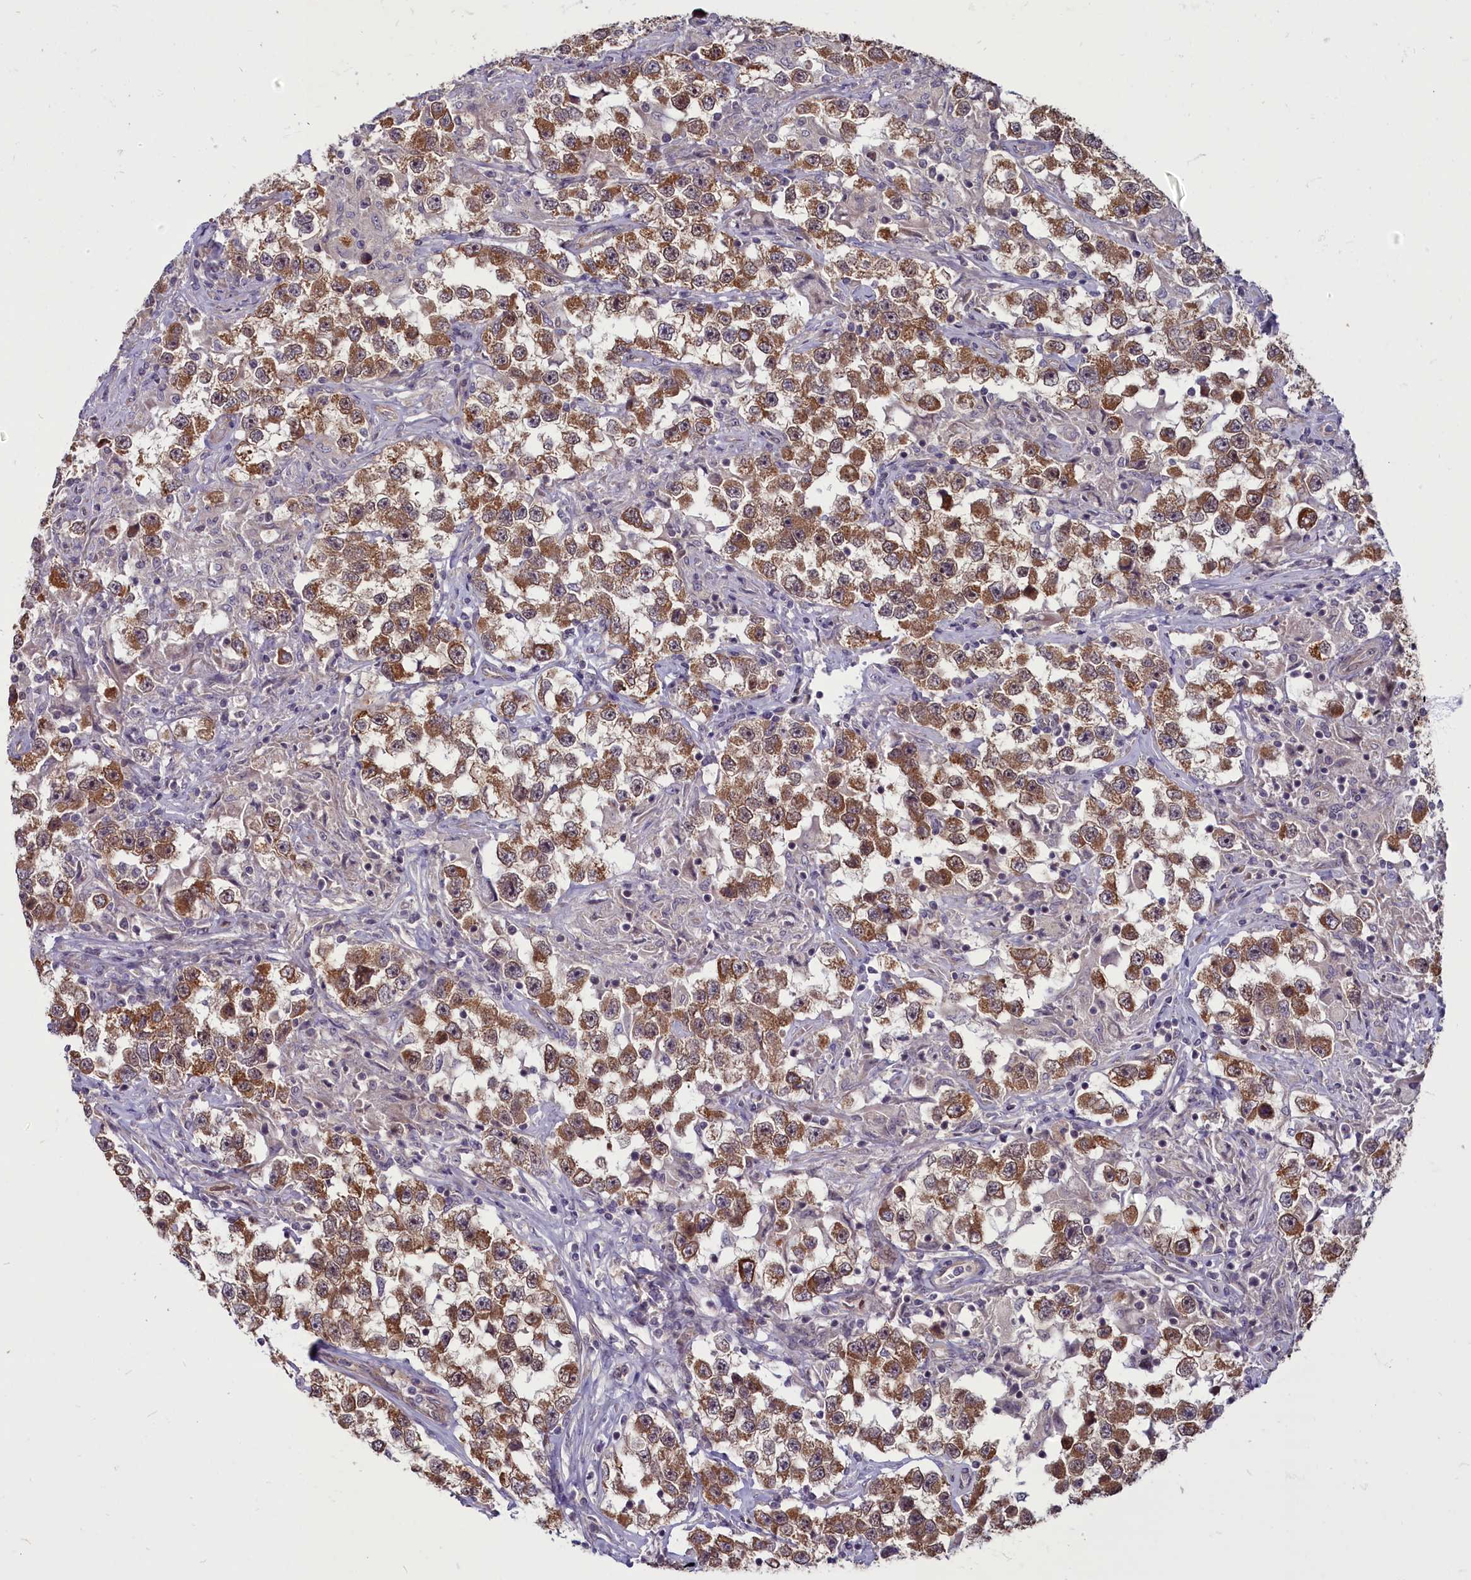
{"staining": {"intensity": "strong", "quantity": ">75%", "location": "cytoplasmic/membranous"}, "tissue": "testis cancer", "cell_type": "Tumor cells", "image_type": "cancer", "snomed": [{"axis": "morphology", "description": "Seminoma, NOS"}, {"axis": "topography", "description": "Testis"}], "caption": "Protein staining of testis cancer (seminoma) tissue shows strong cytoplasmic/membranous staining in approximately >75% of tumor cells. Using DAB (brown) and hematoxylin (blue) stains, captured at high magnification using brightfield microscopy.", "gene": "MYCBP", "patient": {"sex": "male", "age": 46}}